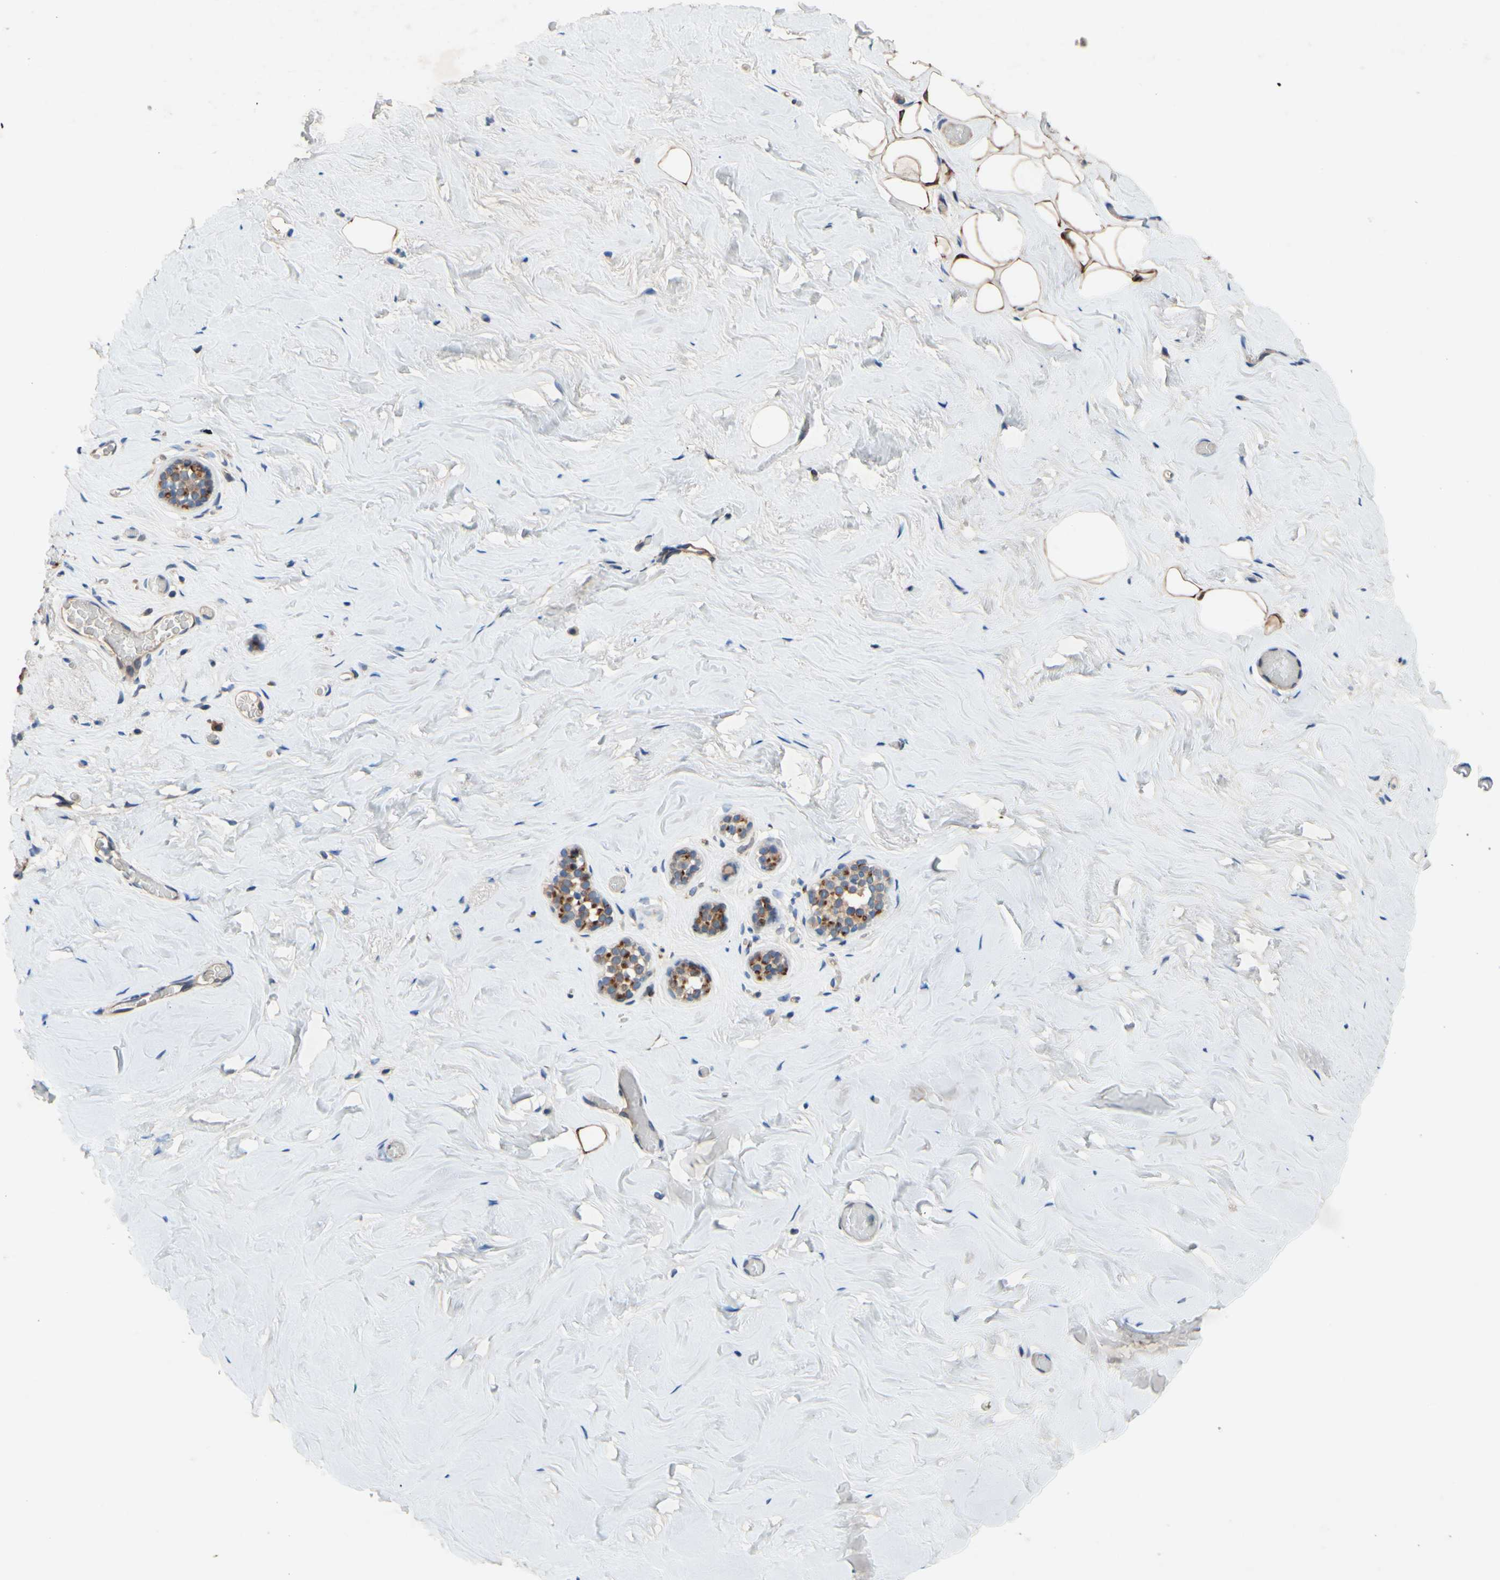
{"staining": {"intensity": "strong", "quantity": ">75%", "location": "cytoplasmic/membranous"}, "tissue": "breast", "cell_type": "Adipocytes", "image_type": "normal", "snomed": [{"axis": "morphology", "description": "Normal tissue, NOS"}, {"axis": "topography", "description": "Breast"}], "caption": "DAB (3,3'-diaminobenzidine) immunohistochemical staining of normal human breast demonstrates strong cytoplasmic/membranous protein expression in about >75% of adipocytes. The staining was performed using DAB, with brown indicating positive protein expression. Nuclei are stained blue with hematoxylin.", "gene": "PRXL2A", "patient": {"sex": "female", "age": 75}}